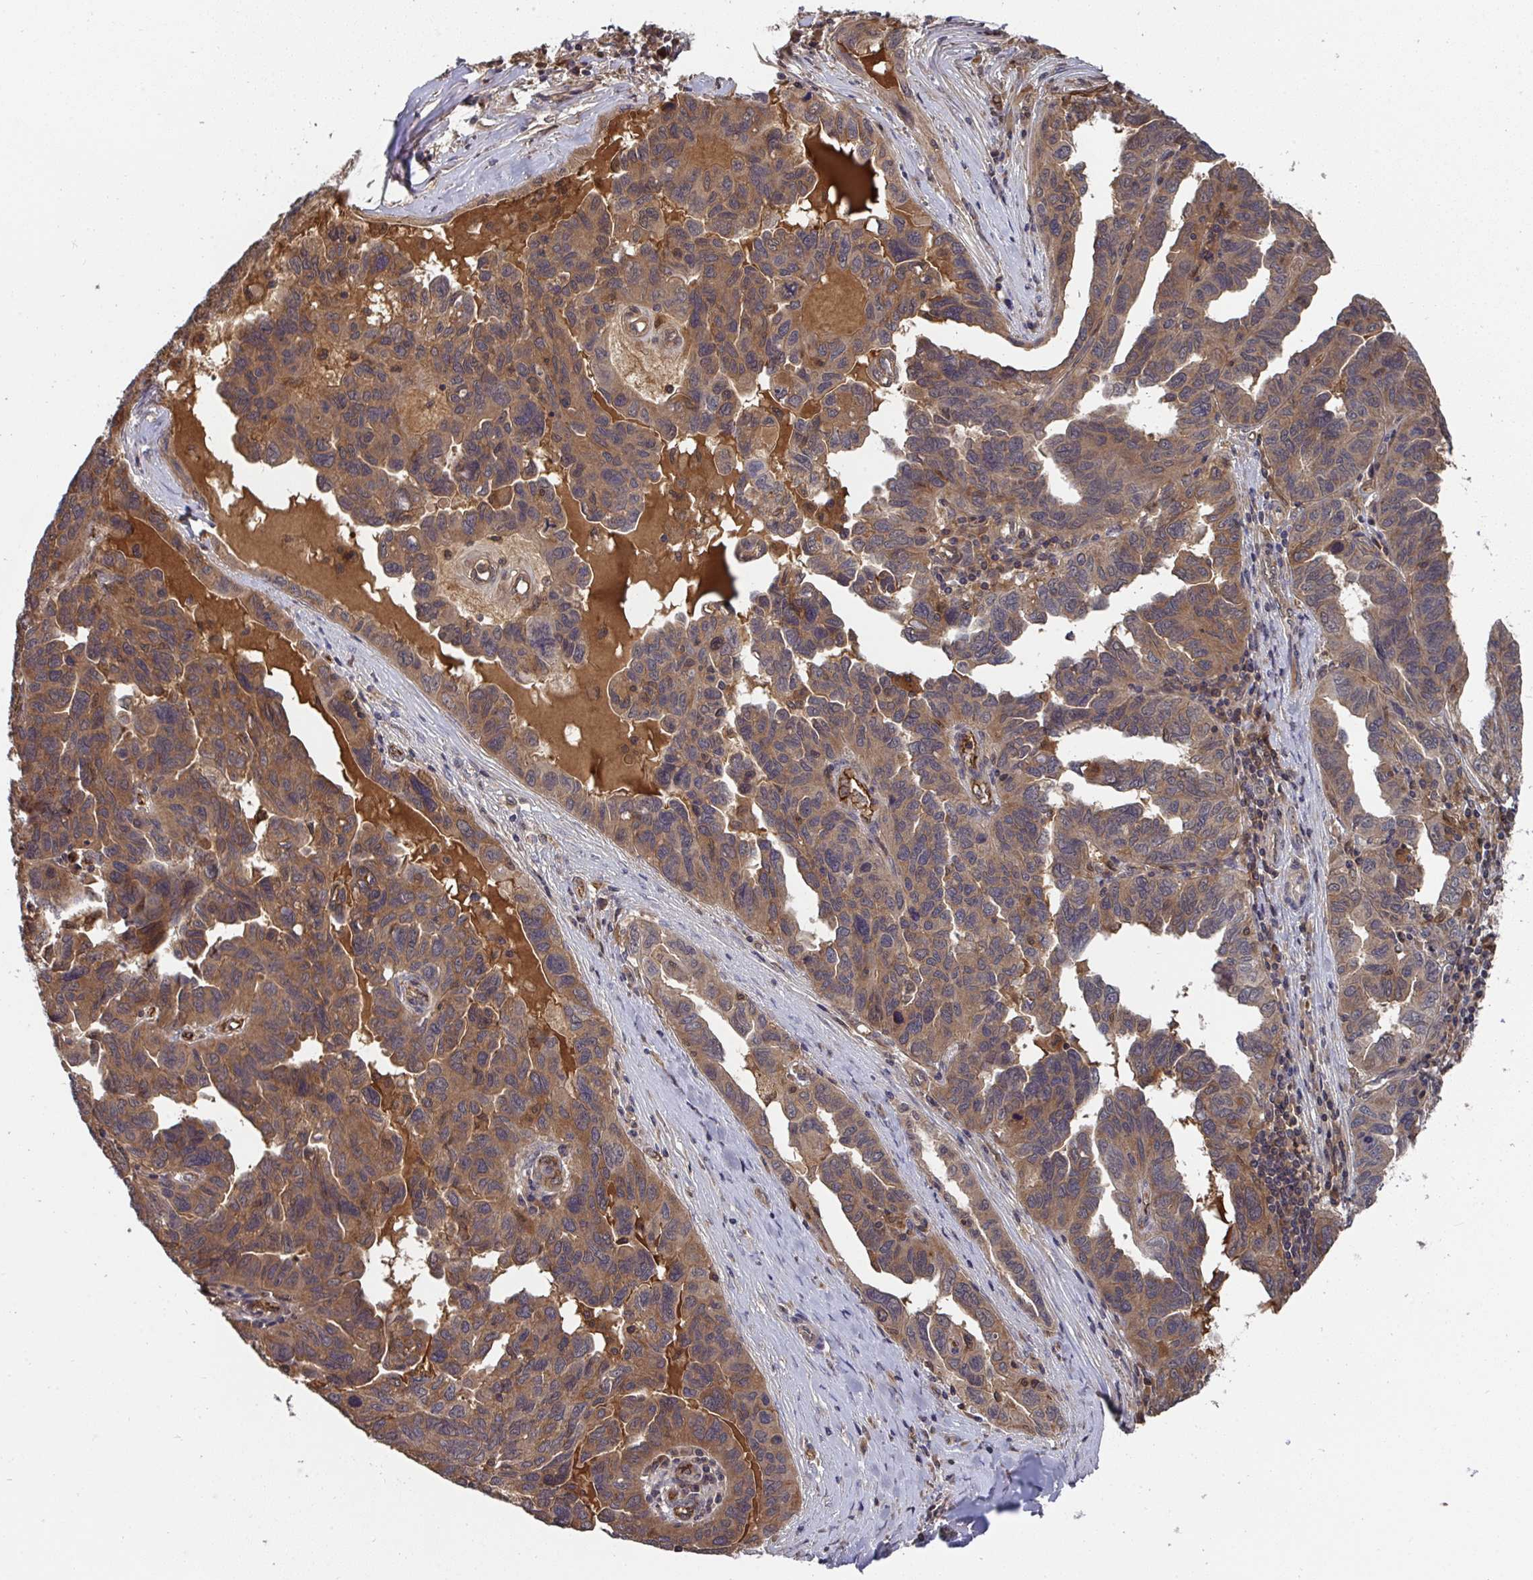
{"staining": {"intensity": "weak", "quantity": ">75%", "location": "cytoplasmic/membranous,nuclear"}, "tissue": "ovarian cancer", "cell_type": "Tumor cells", "image_type": "cancer", "snomed": [{"axis": "morphology", "description": "Cystadenocarcinoma, serous, NOS"}, {"axis": "topography", "description": "Ovary"}], "caption": "An image of human serous cystadenocarcinoma (ovarian) stained for a protein demonstrates weak cytoplasmic/membranous and nuclear brown staining in tumor cells.", "gene": "TIGAR", "patient": {"sex": "female", "age": 64}}